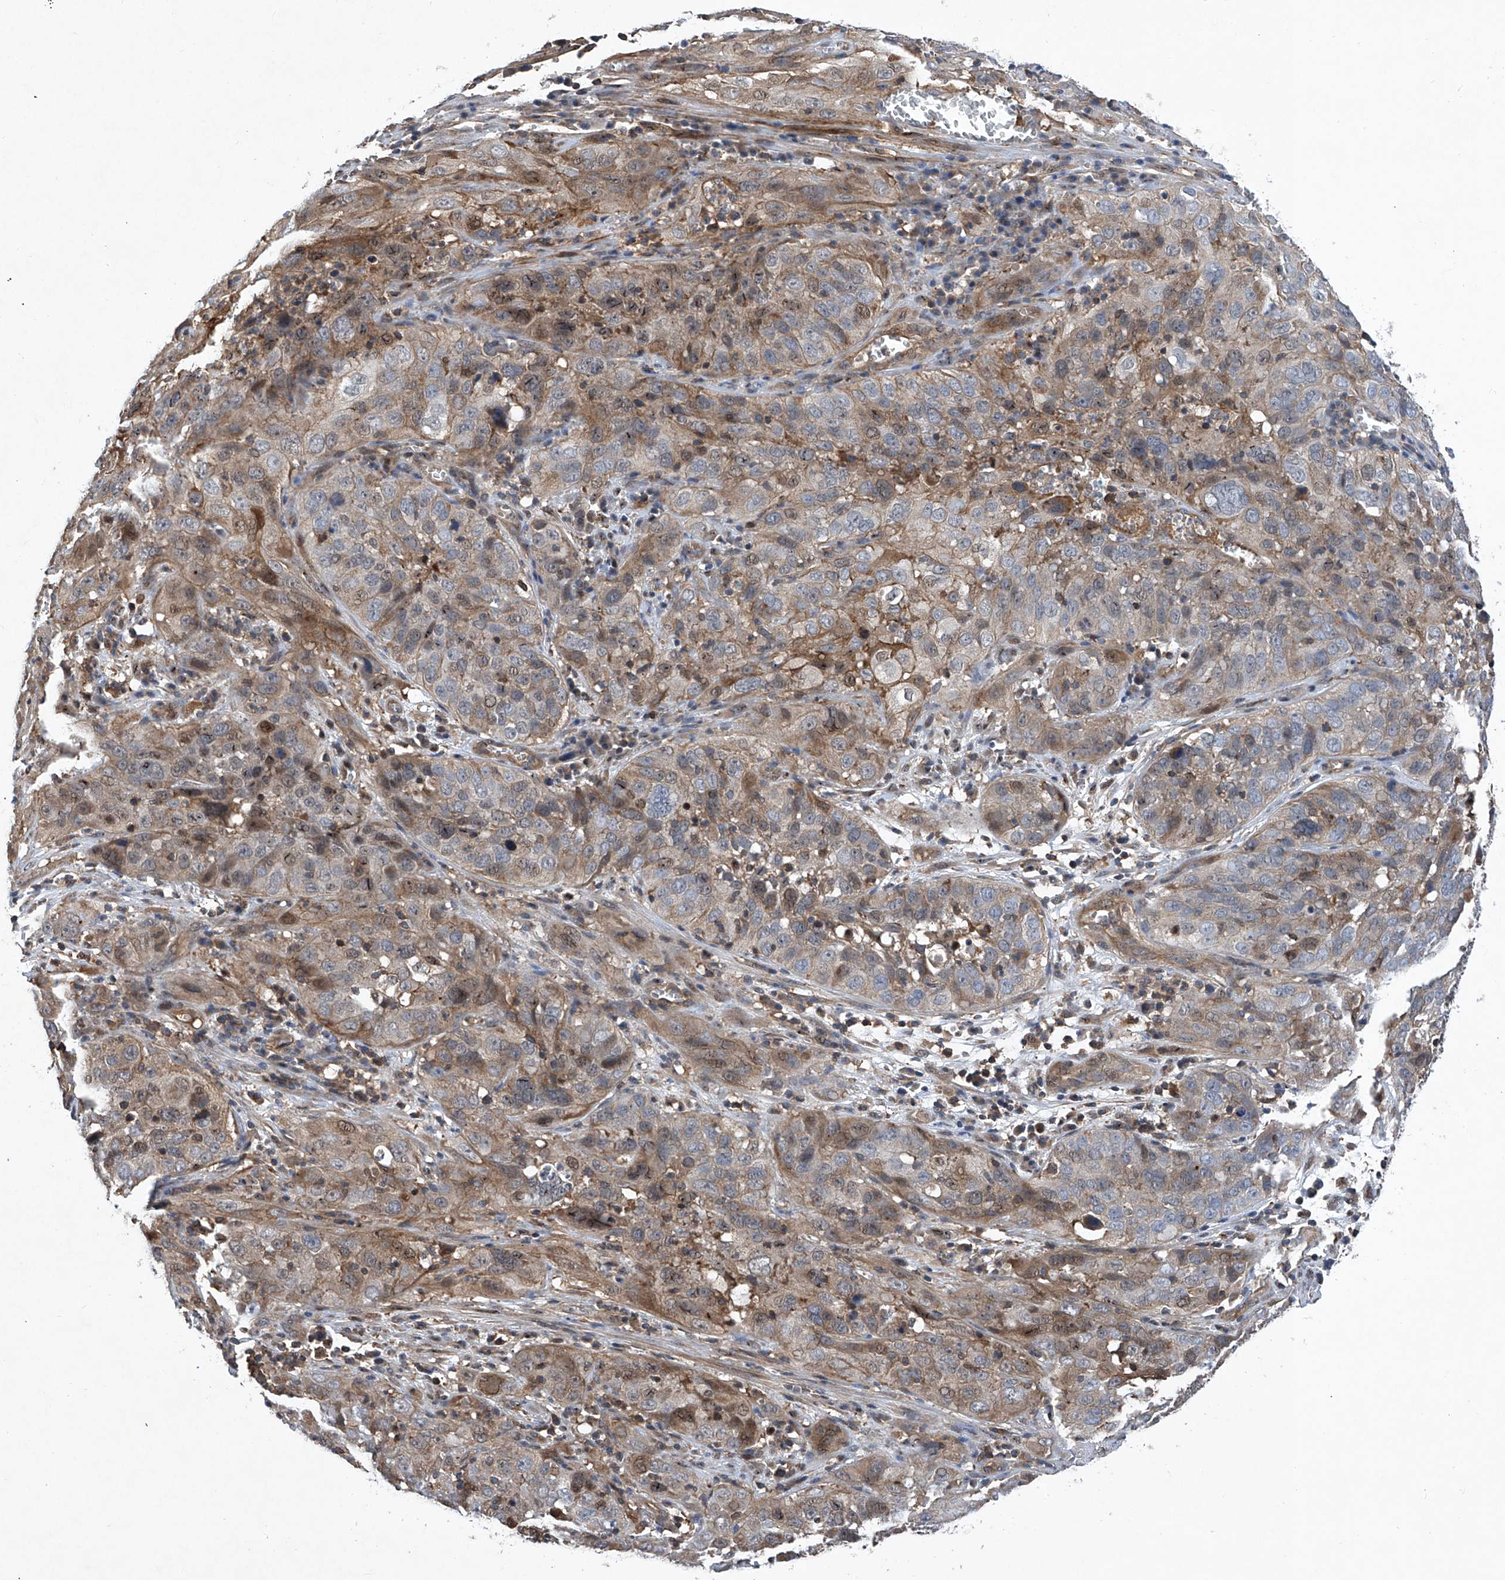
{"staining": {"intensity": "weak", "quantity": "25%-75%", "location": "cytoplasmic/membranous"}, "tissue": "cervical cancer", "cell_type": "Tumor cells", "image_type": "cancer", "snomed": [{"axis": "morphology", "description": "Squamous cell carcinoma, NOS"}, {"axis": "topography", "description": "Cervix"}], "caption": "The histopathology image displays immunohistochemical staining of cervical squamous cell carcinoma. There is weak cytoplasmic/membranous positivity is identified in approximately 25%-75% of tumor cells. Nuclei are stained in blue.", "gene": "NT5C3A", "patient": {"sex": "female", "age": 32}}